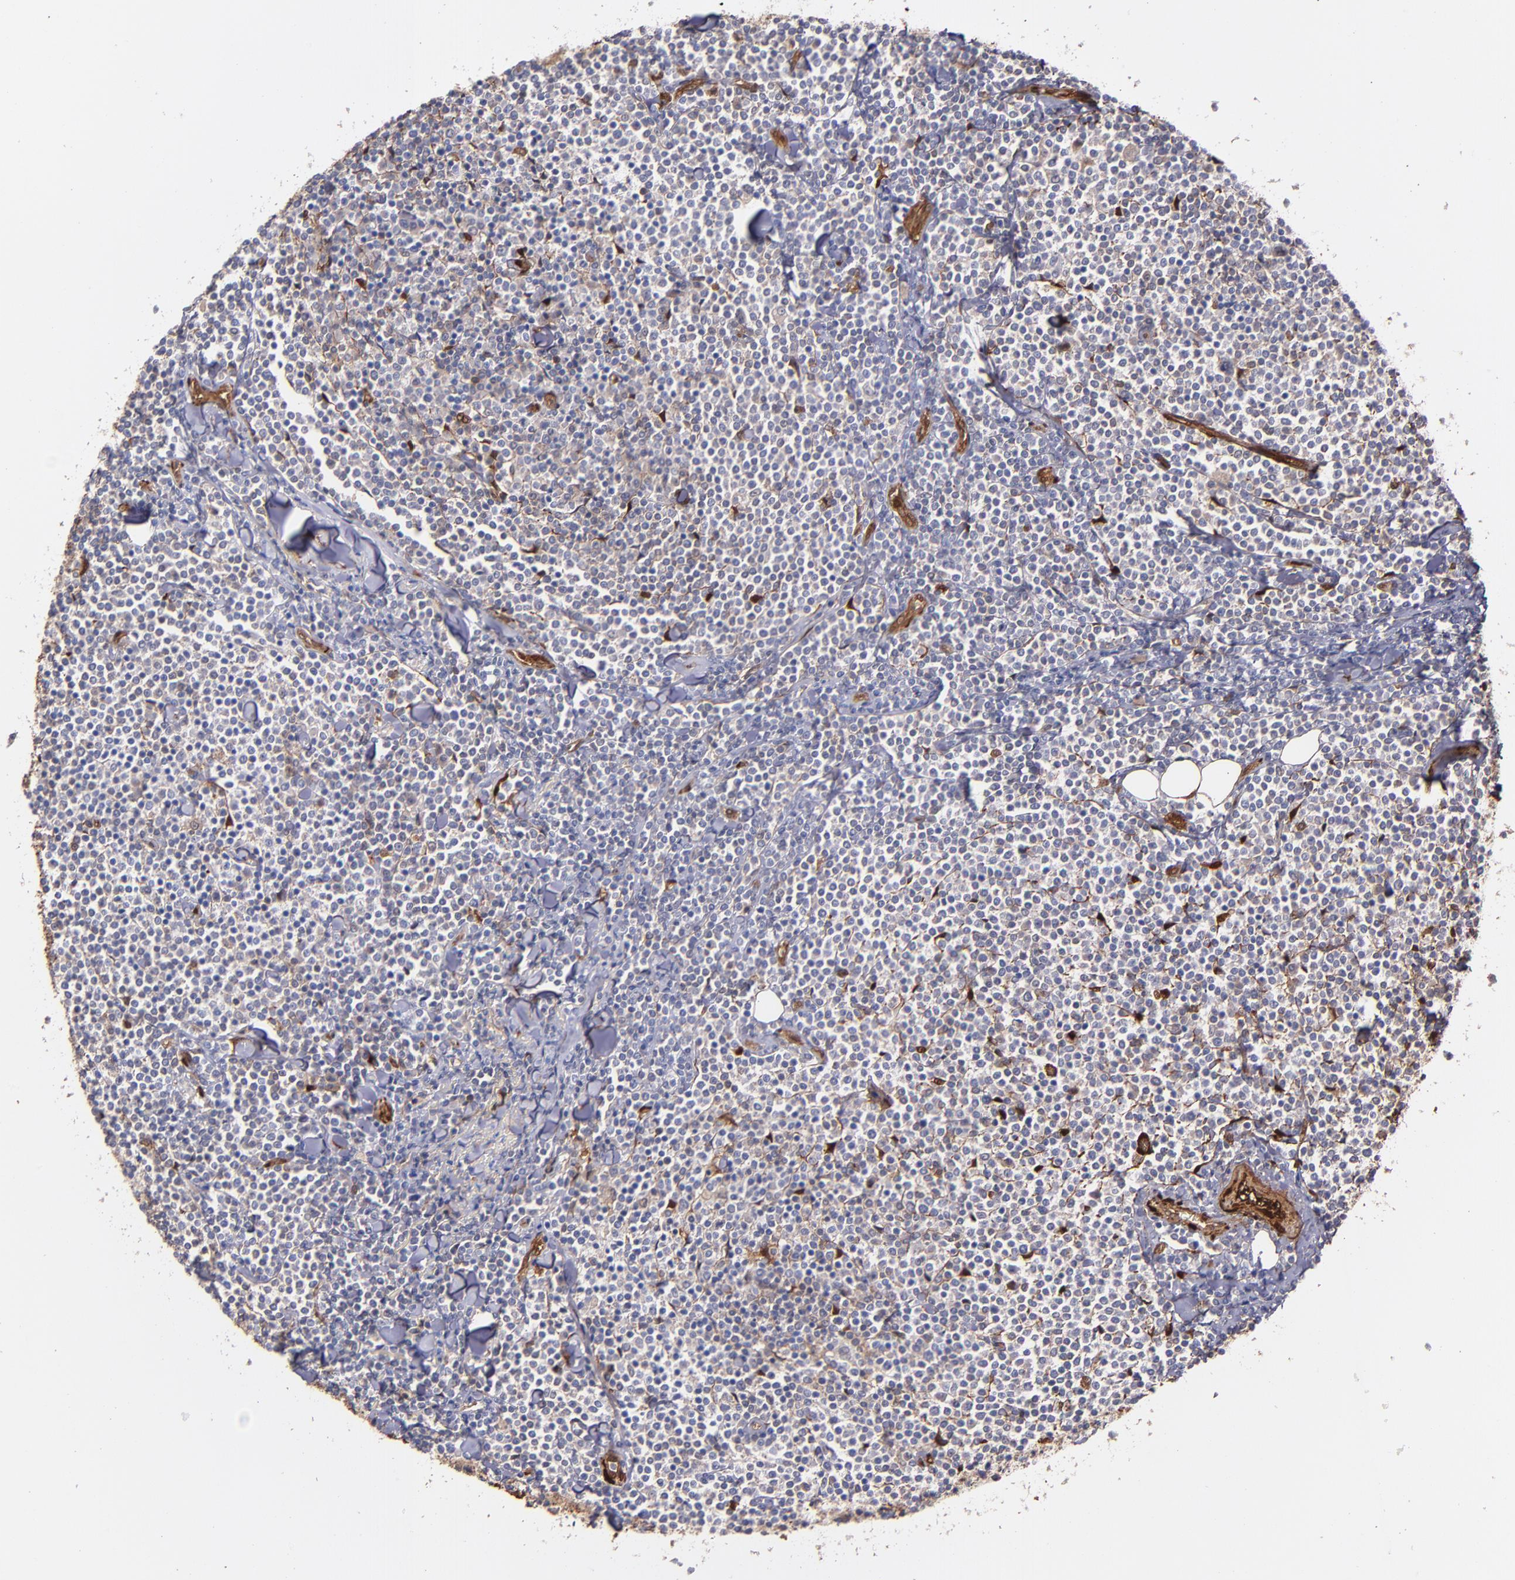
{"staining": {"intensity": "weak", "quantity": "<25%", "location": "cytoplasmic/membranous"}, "tissue": "lymphoma", "cell_type": "Tumor cells", "image_type": "cancer", "snomed": [{"axis": "morphology", "description": "Malignant lymphoma, non-Hodgkin's type, Low grade"}, {"axis": "topography", "description": "Soft tissue"}], "caption": "Tumor cells show no significant protein expression in lymphoma. (Brightfield microscopy of DAB (3,3'-diaminobenzidine) immunohistochemistry (IHC) at high magnification).", "gene": "VCL", "patient": {"sex": "male", "age": 92}}